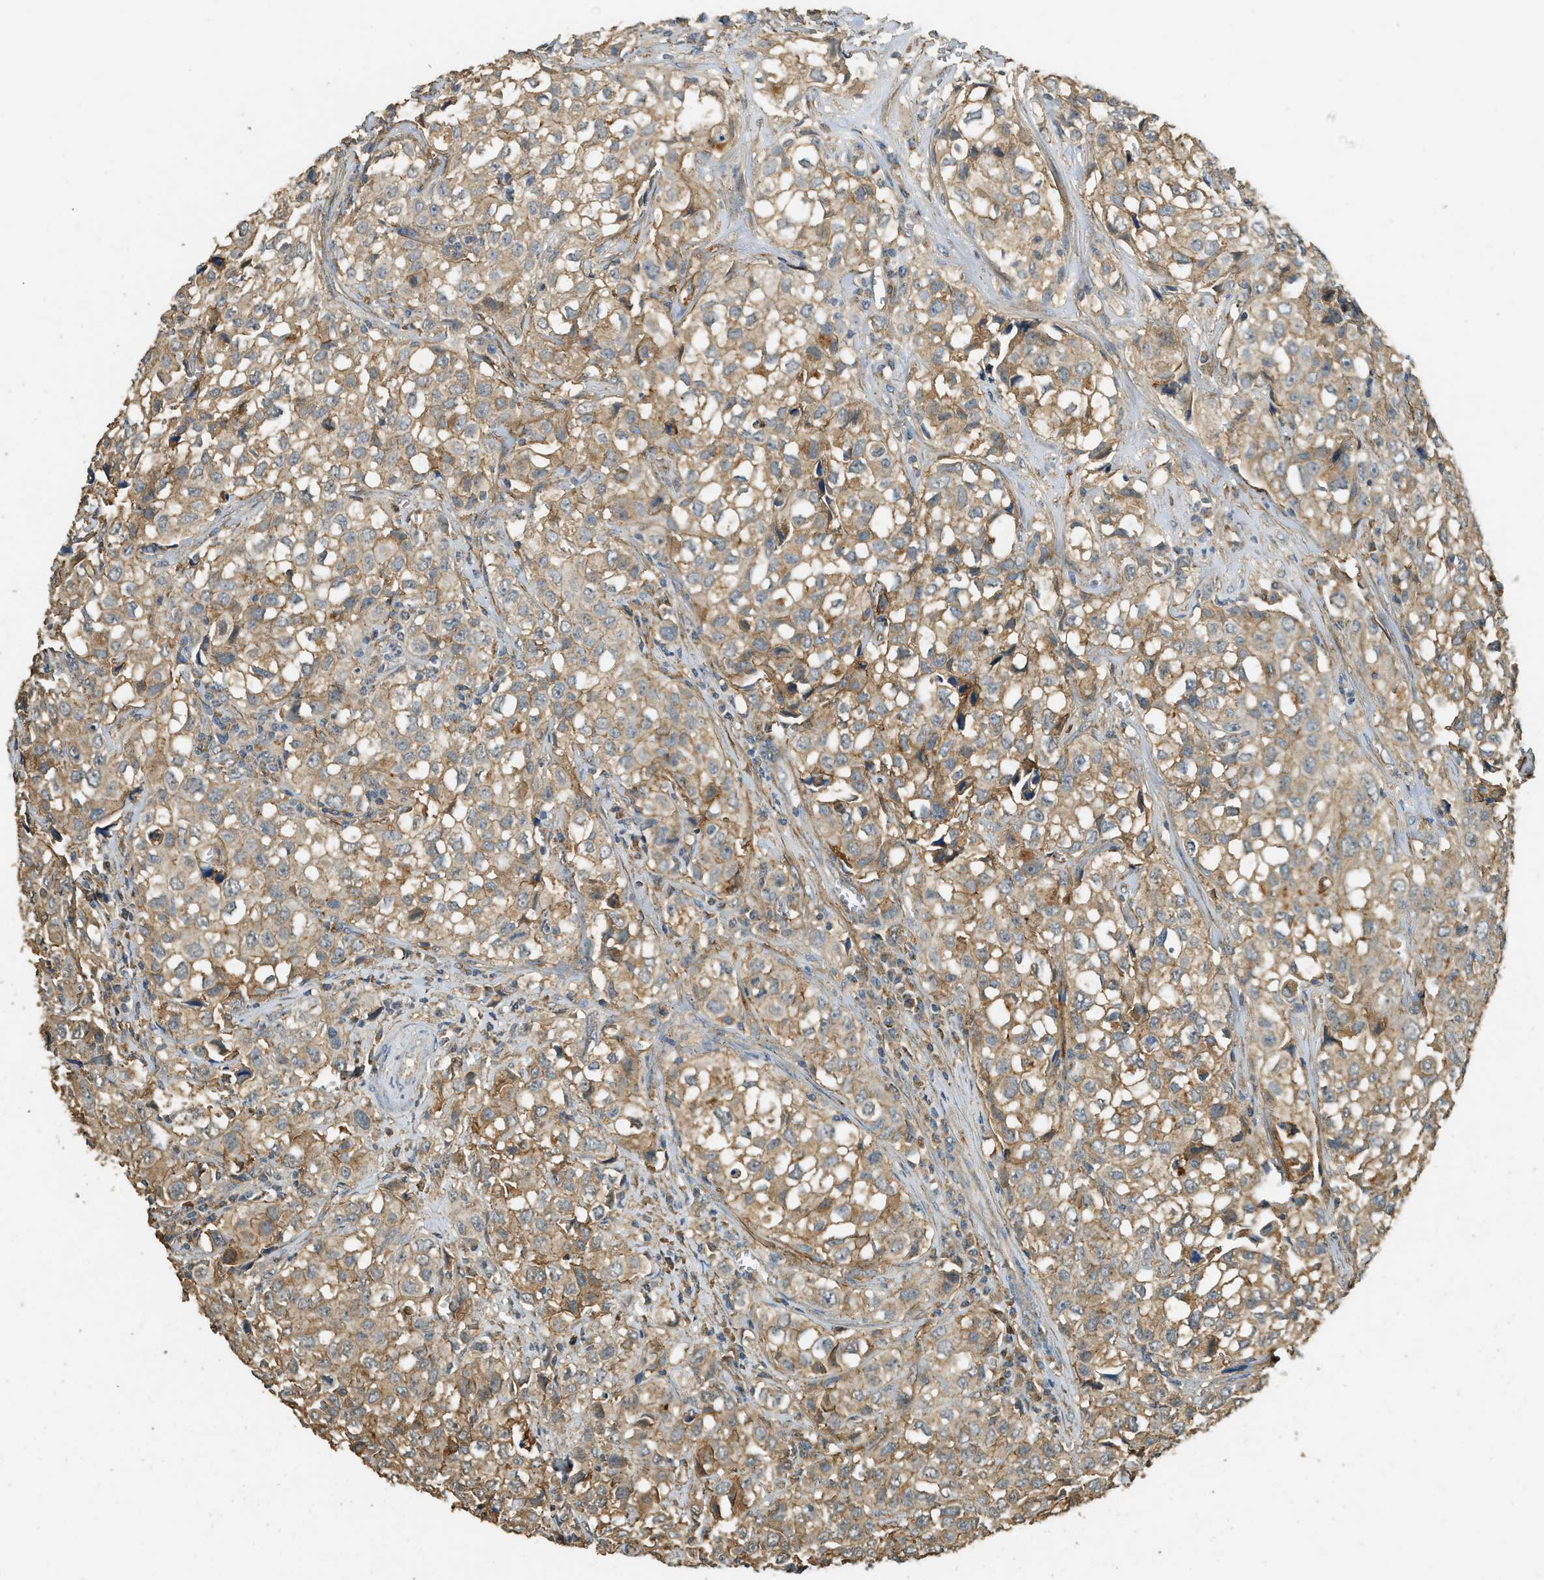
{"staining": {"intensity": "moderate", "quantity": ">75%", "location": "cytoplasmic/membranous"}, "tissue": "urothelial cancer", "cell_type": "Tumor cells", "image_type": "cancer", "snomed": [{"axis": "morphology", "description": "Urothelial carcinoma, High grade"}, {"axis": "topography", "description": "Urinary bladder"}], "caption": "Moderate cytoplasmic/membranous positivity is seen in about >75% of tumor cells in urothelial cancer. The staining was performed using DAB (3,3'-diaminobenzidine) to visualize the protein expression in brown, while the nuclei were stained in blue with hematoxylin (Magnification: 20x).", "gene": "CD276", "patient": {"sex": "female", "age": 75}}